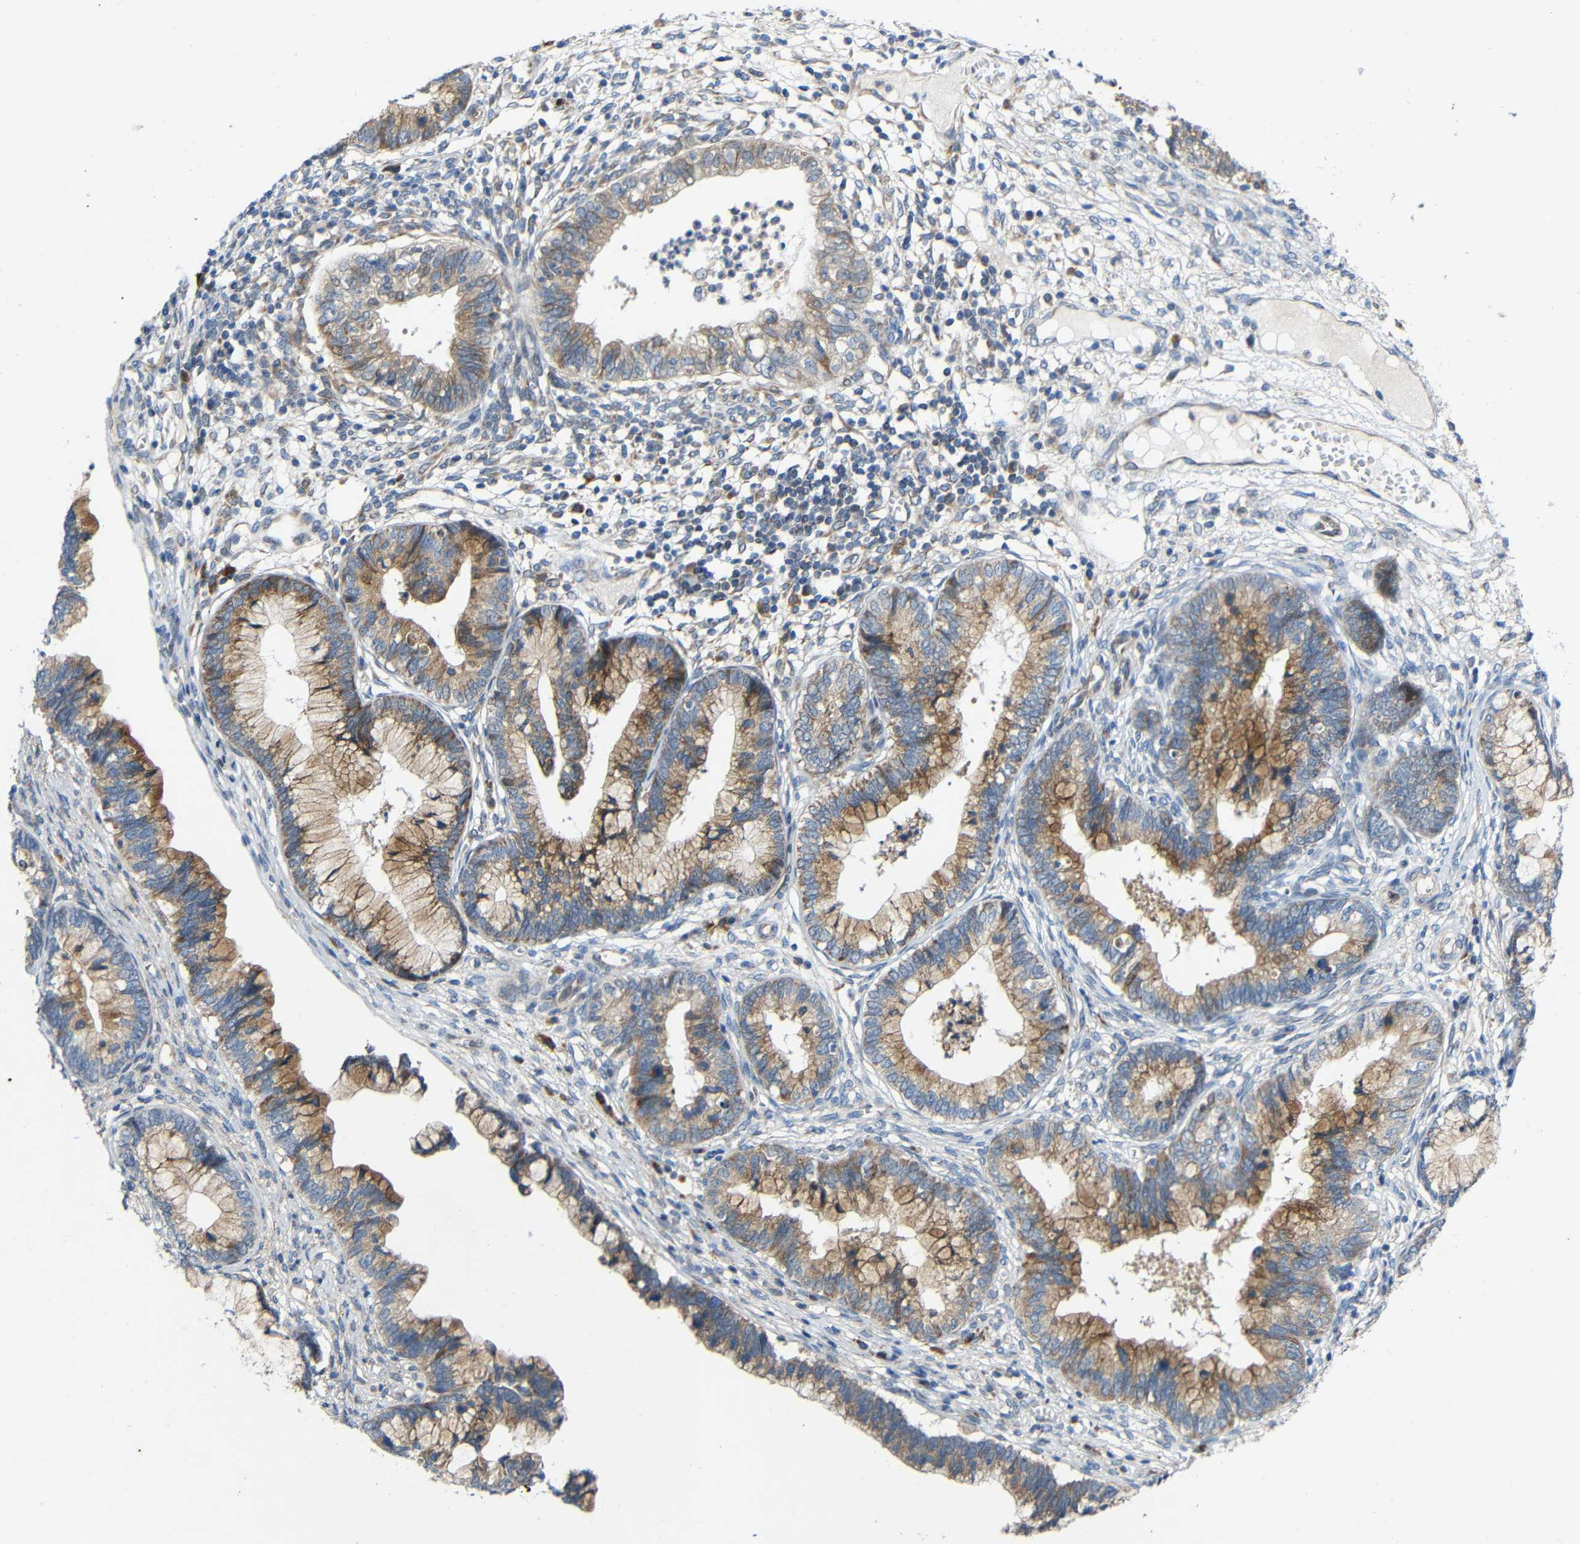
{"staining": {"intensity": "moderate", "quantity": ">75%", "location": "cytoplasmic/membranous"}, "tissue": "cervical cancer", "cell_type": "Tumor cells", "image_type": "cancer", "snomed": [{"axis": "morphology", "description": "Adenocarcinoma, NOS"}, {"axis": "topography", "description": "Cervix"}], "caption": "The micrograph shows a brown stain indicating the presence of a protein in the cytoplasmic/membranous of tumor cells in cervical cancer (adenocarcinoma).", "gene": "TMEM25", "patient": {"sex": "female", "age": 44}}